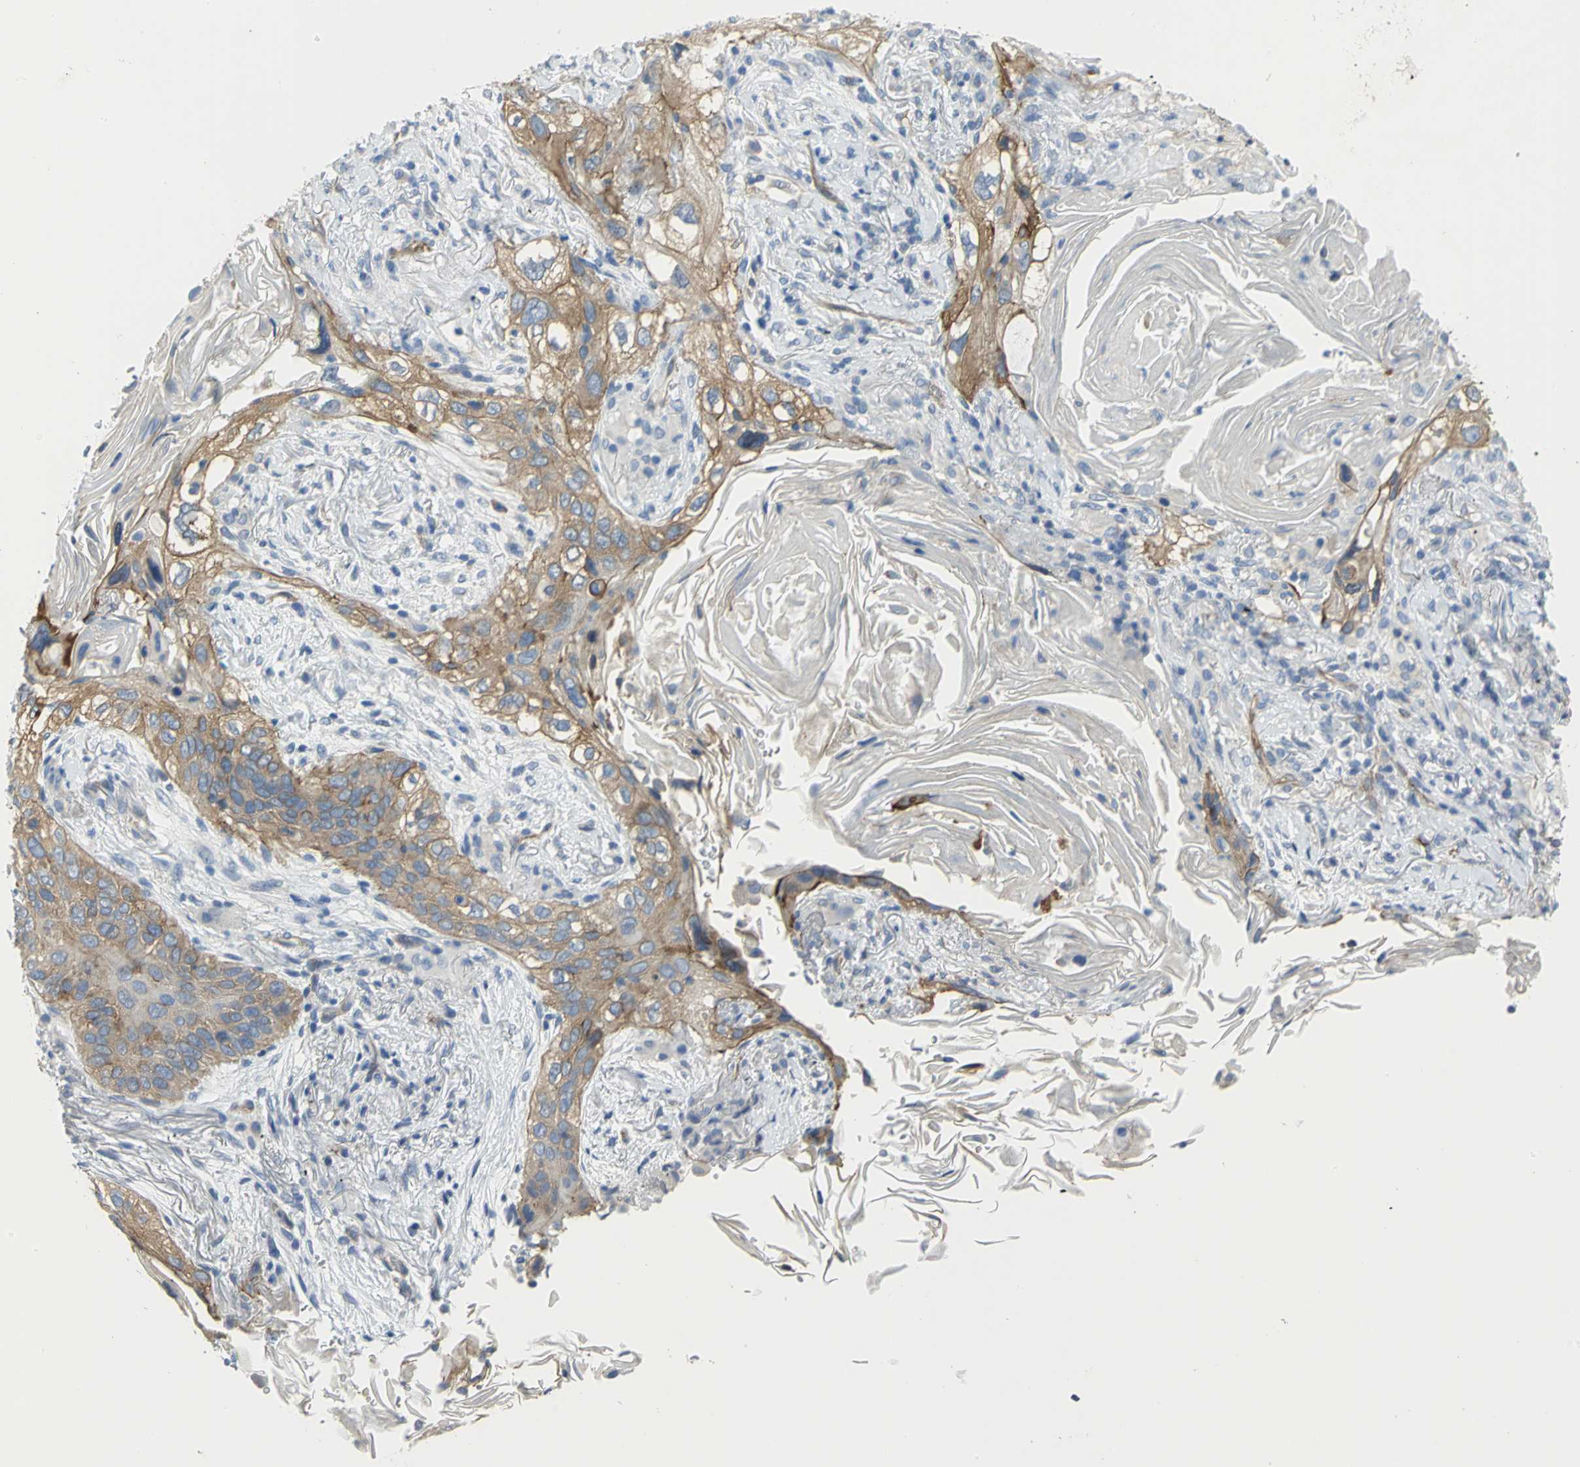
{"staining": {"intensity": "moderate", "quantity": ">75%", "location": "cytoplasmic/membranous"}, "tissue": "lung cancer", "cell_type": "Tumor cells", "image_type": "cancer", "snomed": [{"axis": "morphology", "description": "Squamous cell carcinoma, NOS"}, {"axis": "topography", "description": "Lung"}], "caption": "Squamous cell carcinoma (lung) stained with a protein marker shows moderate staining in tumor cells.", "gene": "FLNB", "patient": {"sex": "female", "age": 67}}